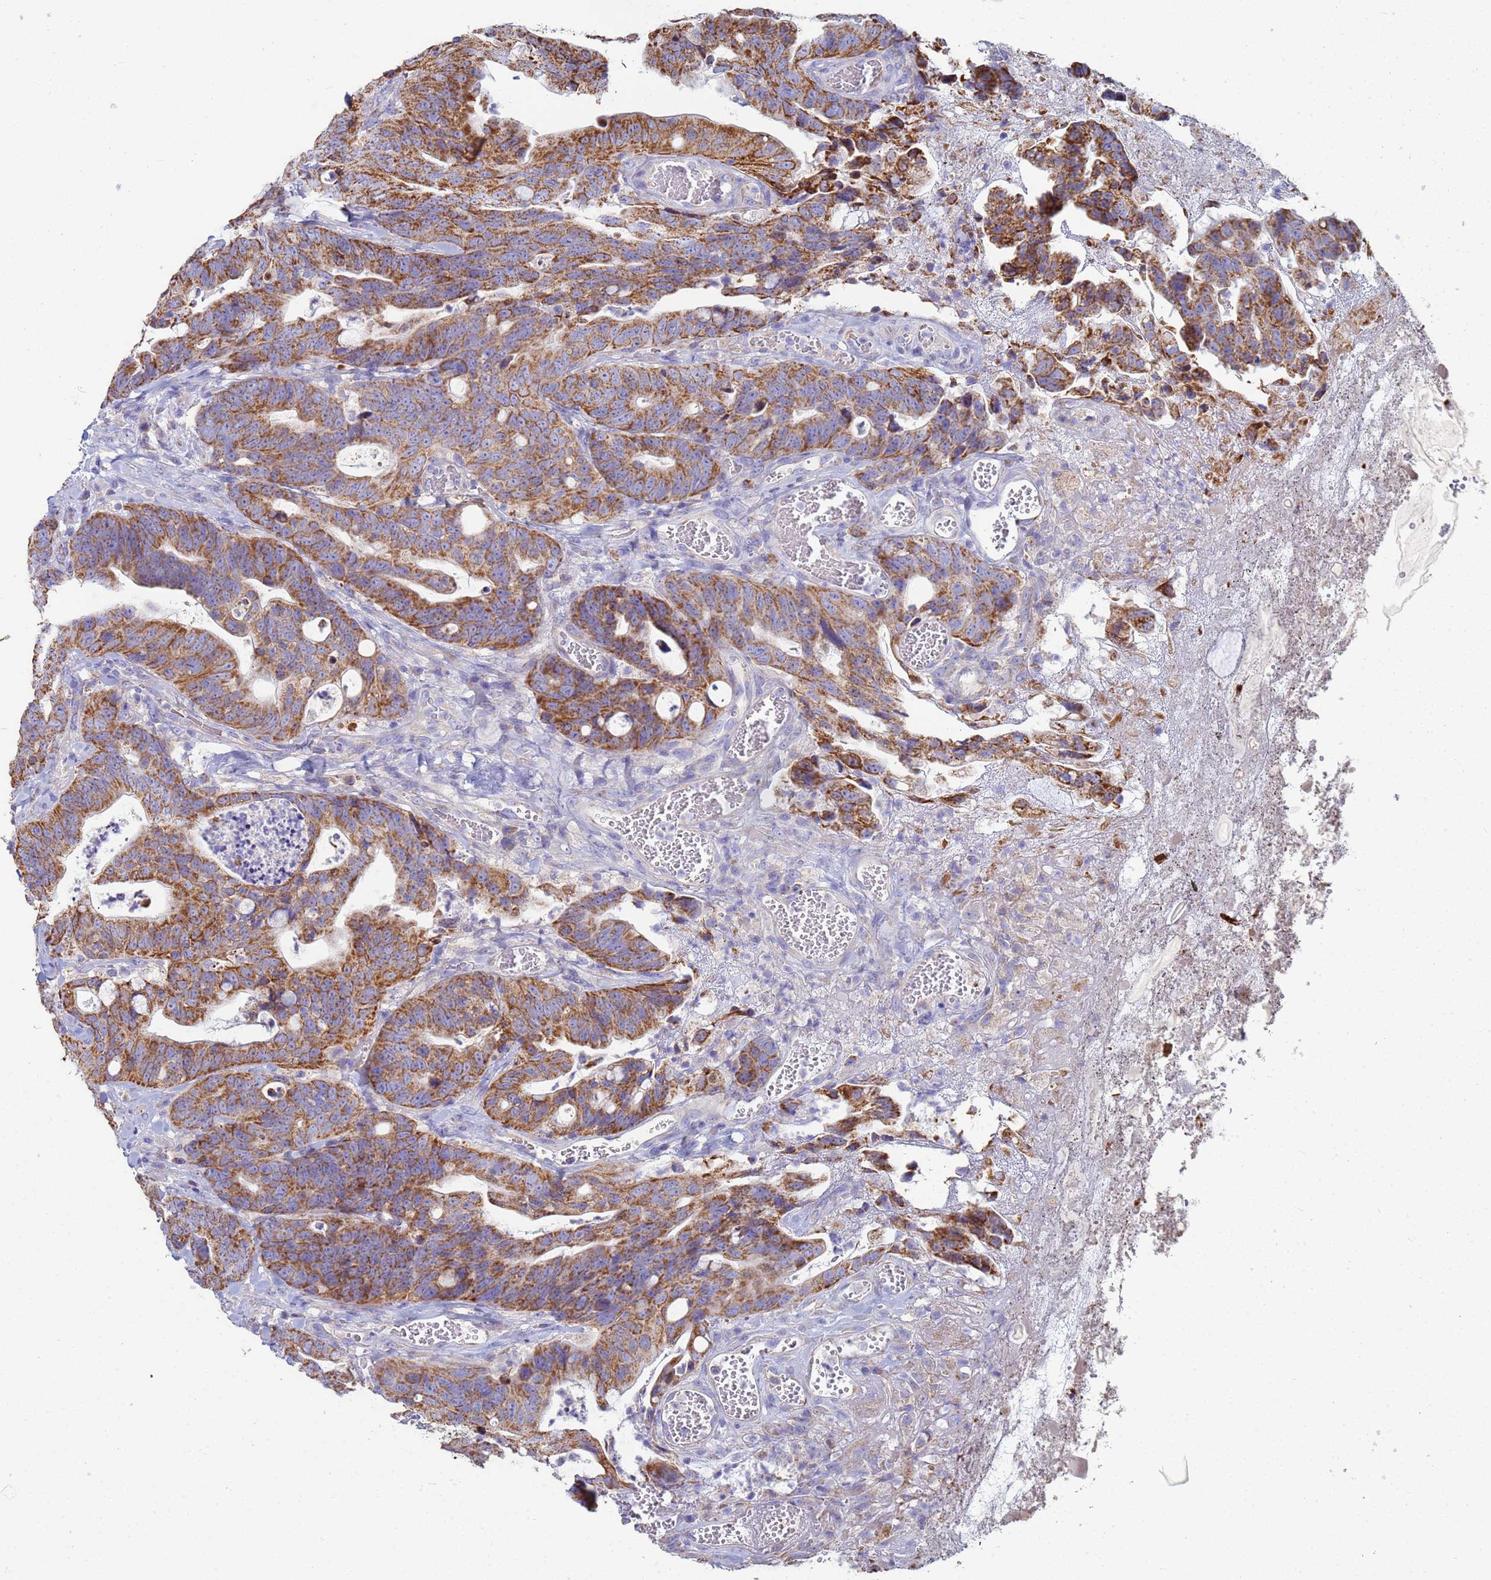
{"staining": {"intensity": "strong", "quantity": ">75%", "location": "cytoplasmic/membranous"}, "tissue": "colorectal cancer", "cell_type": "Tumor cells", "image_type": "cancer", "snomed": [{"axis": "morphology", "description": "Adenocarcinoma, NOS"}, {"axis": "topography", "description": "Colon"}], "caption": "IHC of colorectal adenocarcinoma exhibits high levels of strong cytoplasmic/membranous staining in about >75% of tumor cells. The protein is shown in brown color, while the nuclei are stained blue.", "gene": "UQCRH", "patient": {"sex": "female", "age": 82}}